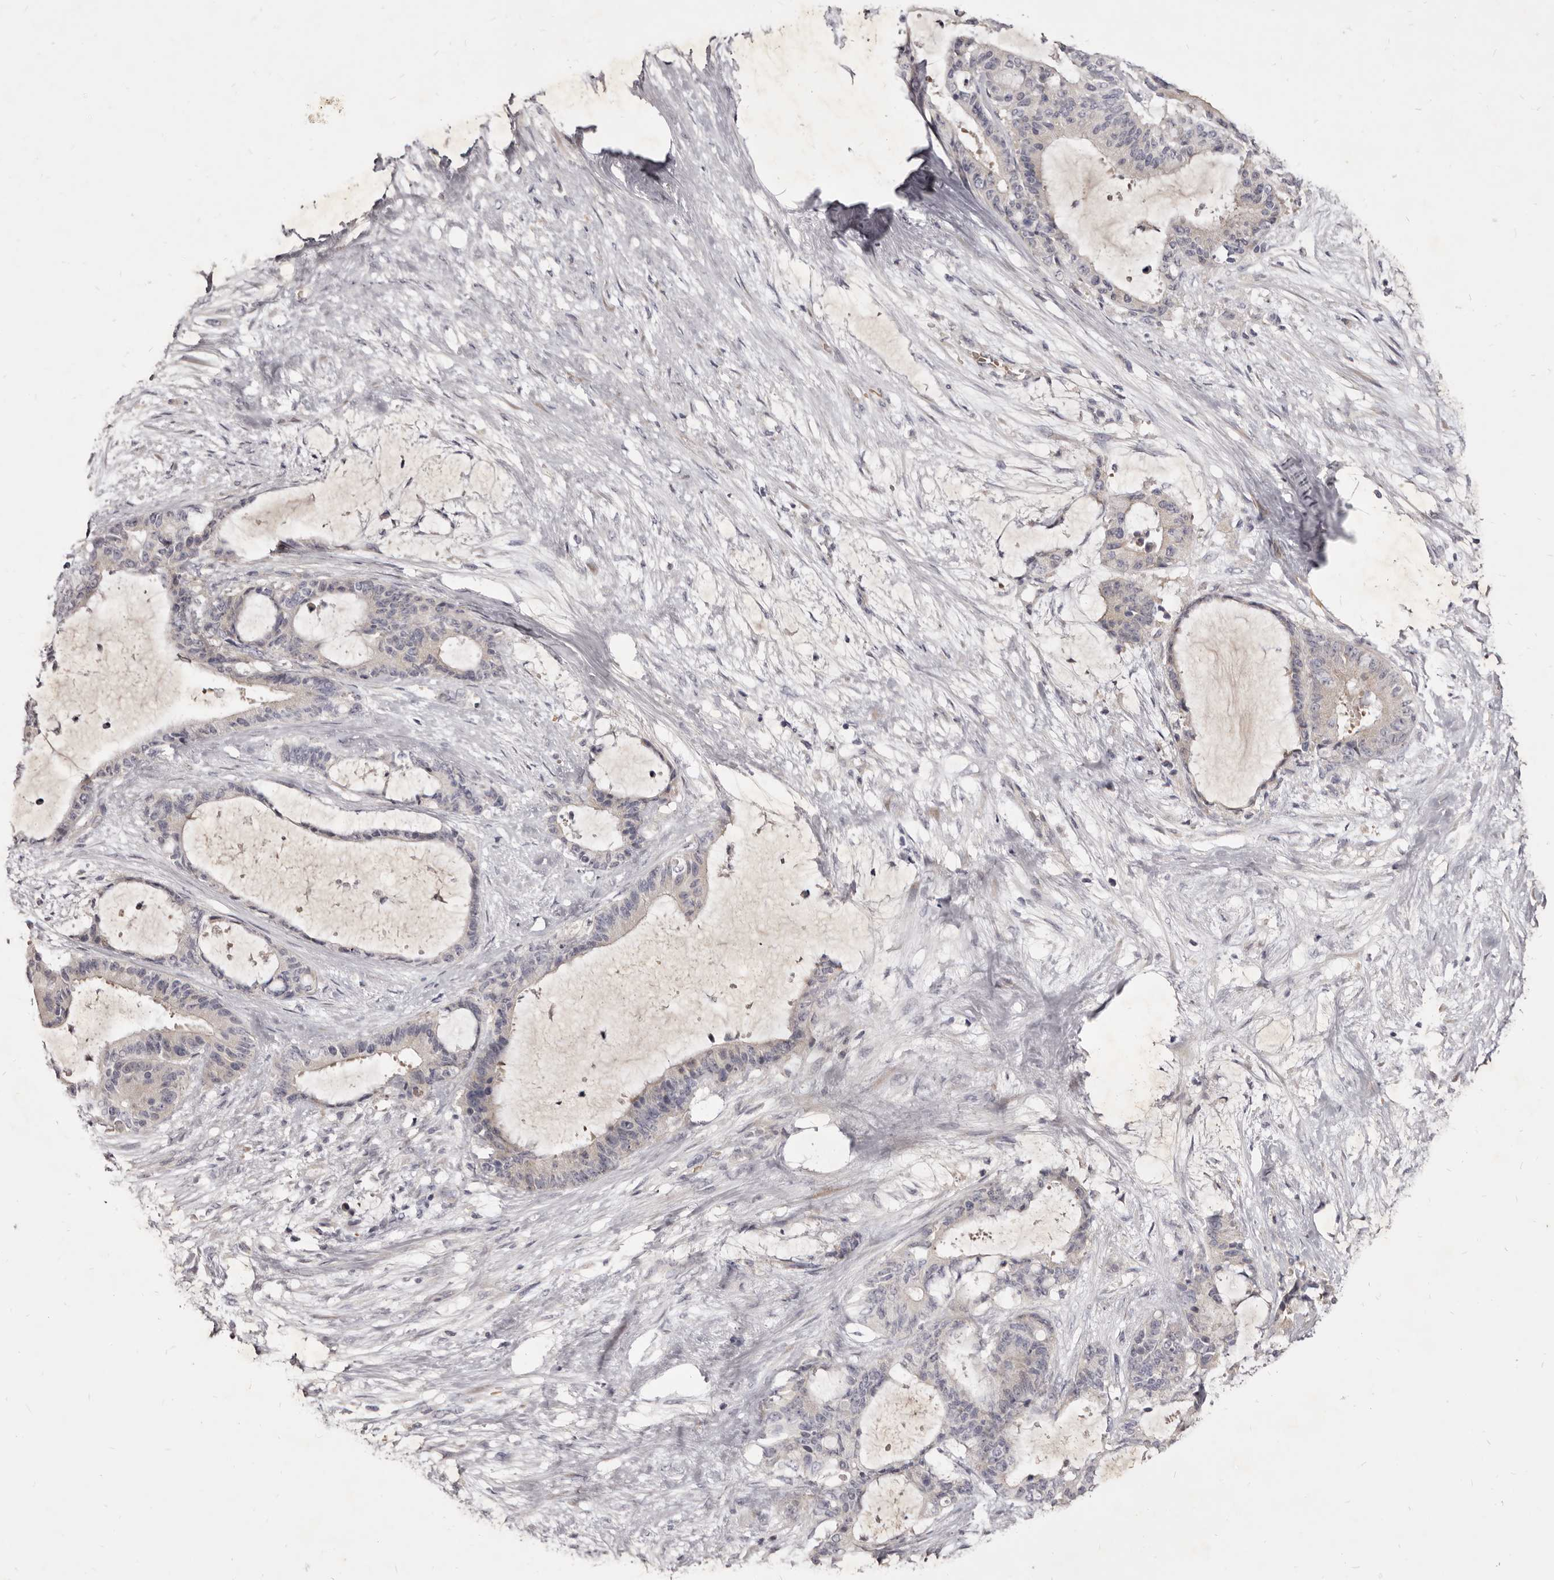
{"staining": {"intensity": "negative", "quantity": "none", "location": "none"}, "tissue": "liver cancer", "cell_type": "Tumor cells", "image_type": "cancer", "snomed": [{"axis": "morphology", "description": "Normal tissue, NOS"}, {"axis": "morphology", "description": "Cholangiocarcinoma"}, {"axis": "topography", "description": "Liver"}, {"axis": "topography", "description": "Peripheral nerve tissue"}], "caption": "Immunohistochemistry (IHC) of human liver cancer exhibits no positivity in tumor cells.", "gene": "KIF2B", "patient": {"sex": "female", "age": 73}}